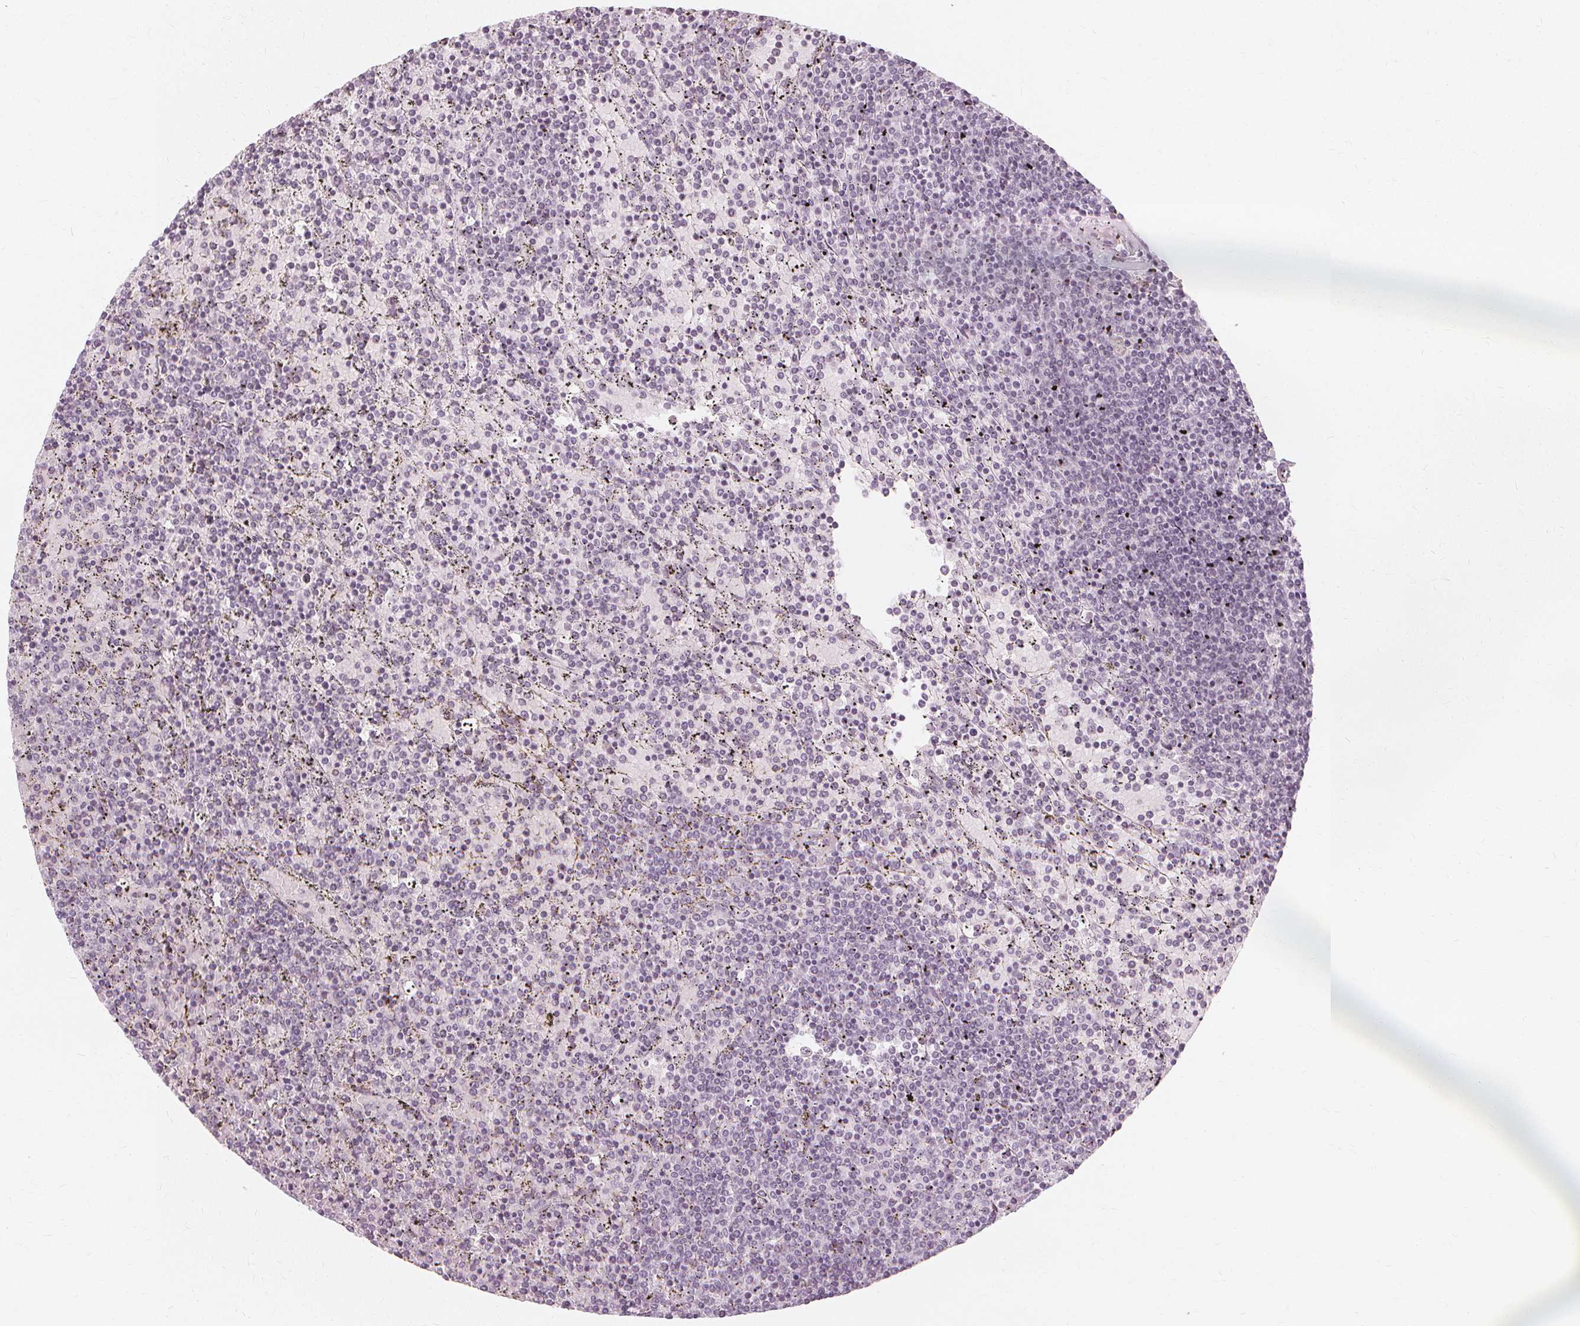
{"staining": {"intensity": "negative", "quantity": "none", "location": "none"}, "tissue": "lymphoma", "cell_type": "Tumor cells", "image_type": "cancer", "snomed": [{"axis": "morphology", "description": "Malignant lymphoma, non-Hodgkin's type, Low grade"}, {"axis": "topography", "description": "Spleen"}], "caption": "High power microscopy photomicrograph of an immunohistochemistry image of lymphoma, revealing no significant expression in tumor cells.", "gene": "NXPE1", "patient": {"sex": "female", "age": 77}}